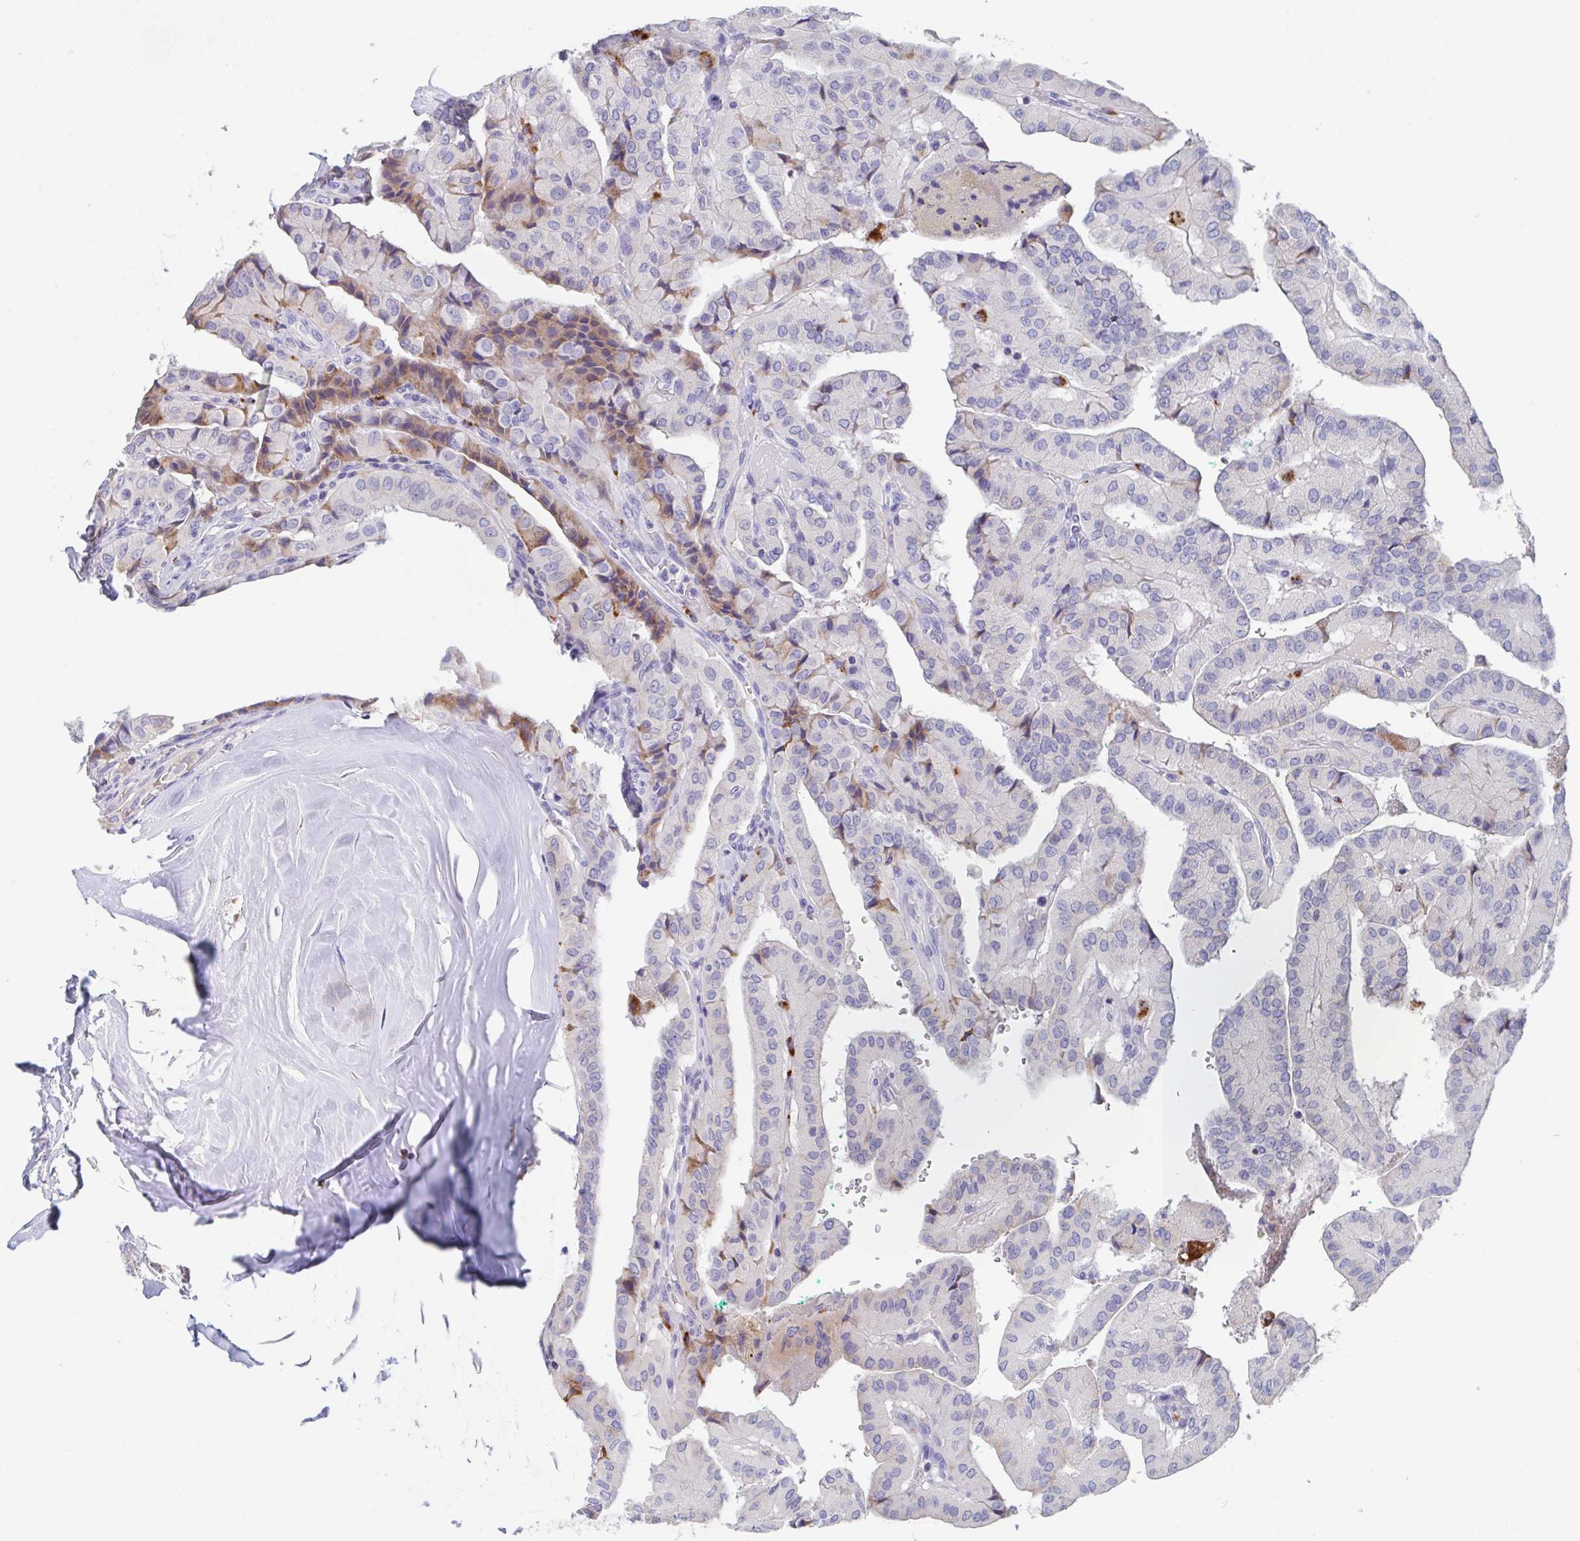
{"staining": {"intensity": "moderate", "quantity": "<25%", "location": "cytoplasmic/membranous"}, "tissue": "thyroid cancer", "cell_type": "Tumor cells", "image_type": "cancer", "snomed": [{"axis": "morphology", "description": "Normal tissue, NOS"}, {"axis": "morphology", "description": "Papillary adenocarcinoma, NOS"}, {"axis": "topography", "description": "Thyroid gland"}], "caption": "An image of human thyroid papillary adenocarcinoma stained for a protein exhibits moderate cytoplasmic/membranous brown staining in tumor cells.", "gene": "LRRC58", "patient": {"sex": "female", "age": 59}}